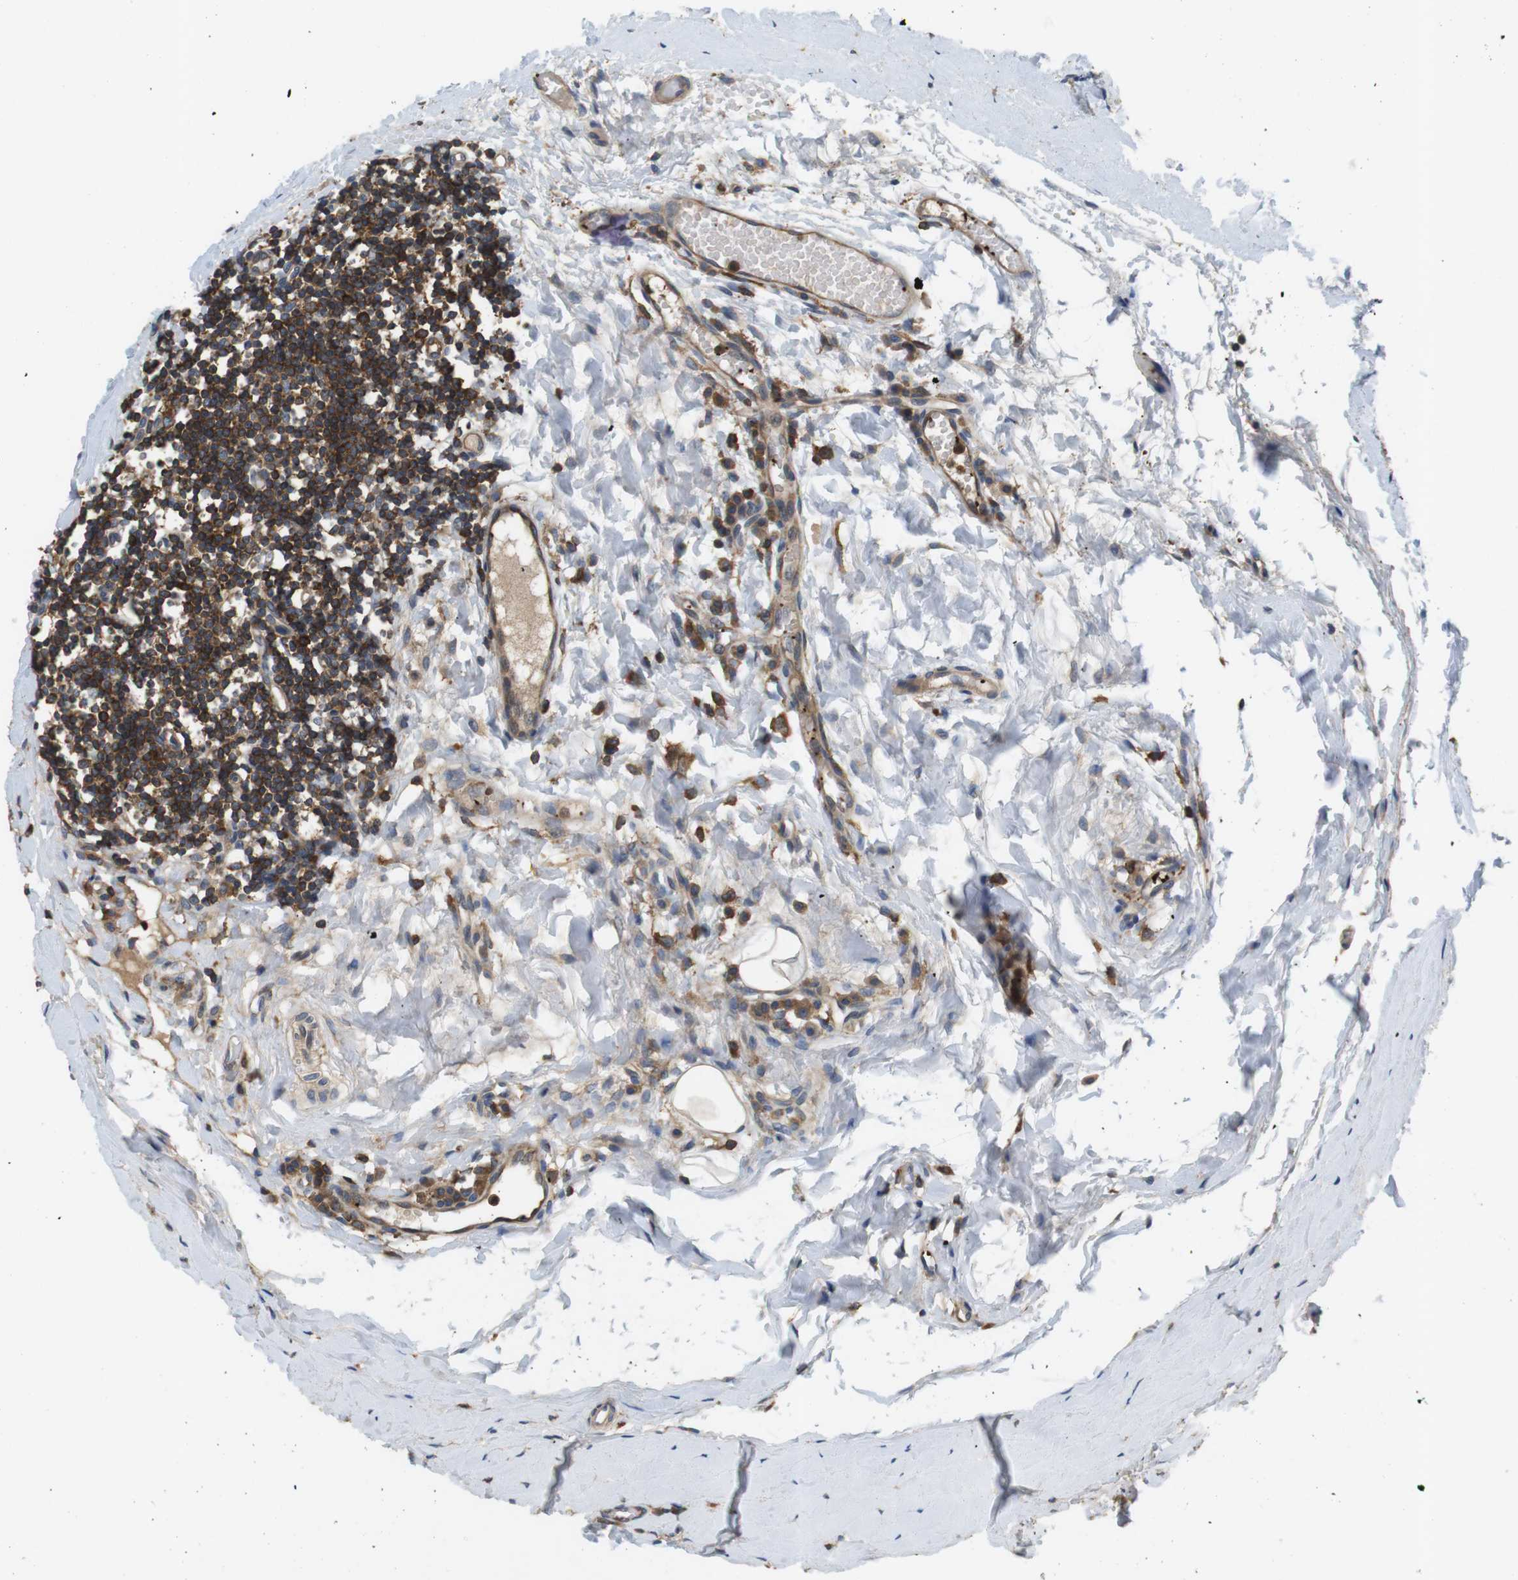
{"staining": {"intensity": "strong", "quantity": ">75%", "location": "cytoplasmic/membranous"}, "tissue": "tonsil", "cell_type": "Germinal center cells", "image_type": "normal", "snomed": [{"axis": "morphology", "description": "Normal tissue, NOS"}, {"axis": "topography", "description": "Tonsil"}], "caption": "Strong cytoplasmic/membranous expression for a protein is present in approximately >75% of germinal center cells of normal tonsil using immunohistochemistry.", "gene": "HERPUD2", "patient": {"sex": "female", "age": 19}}